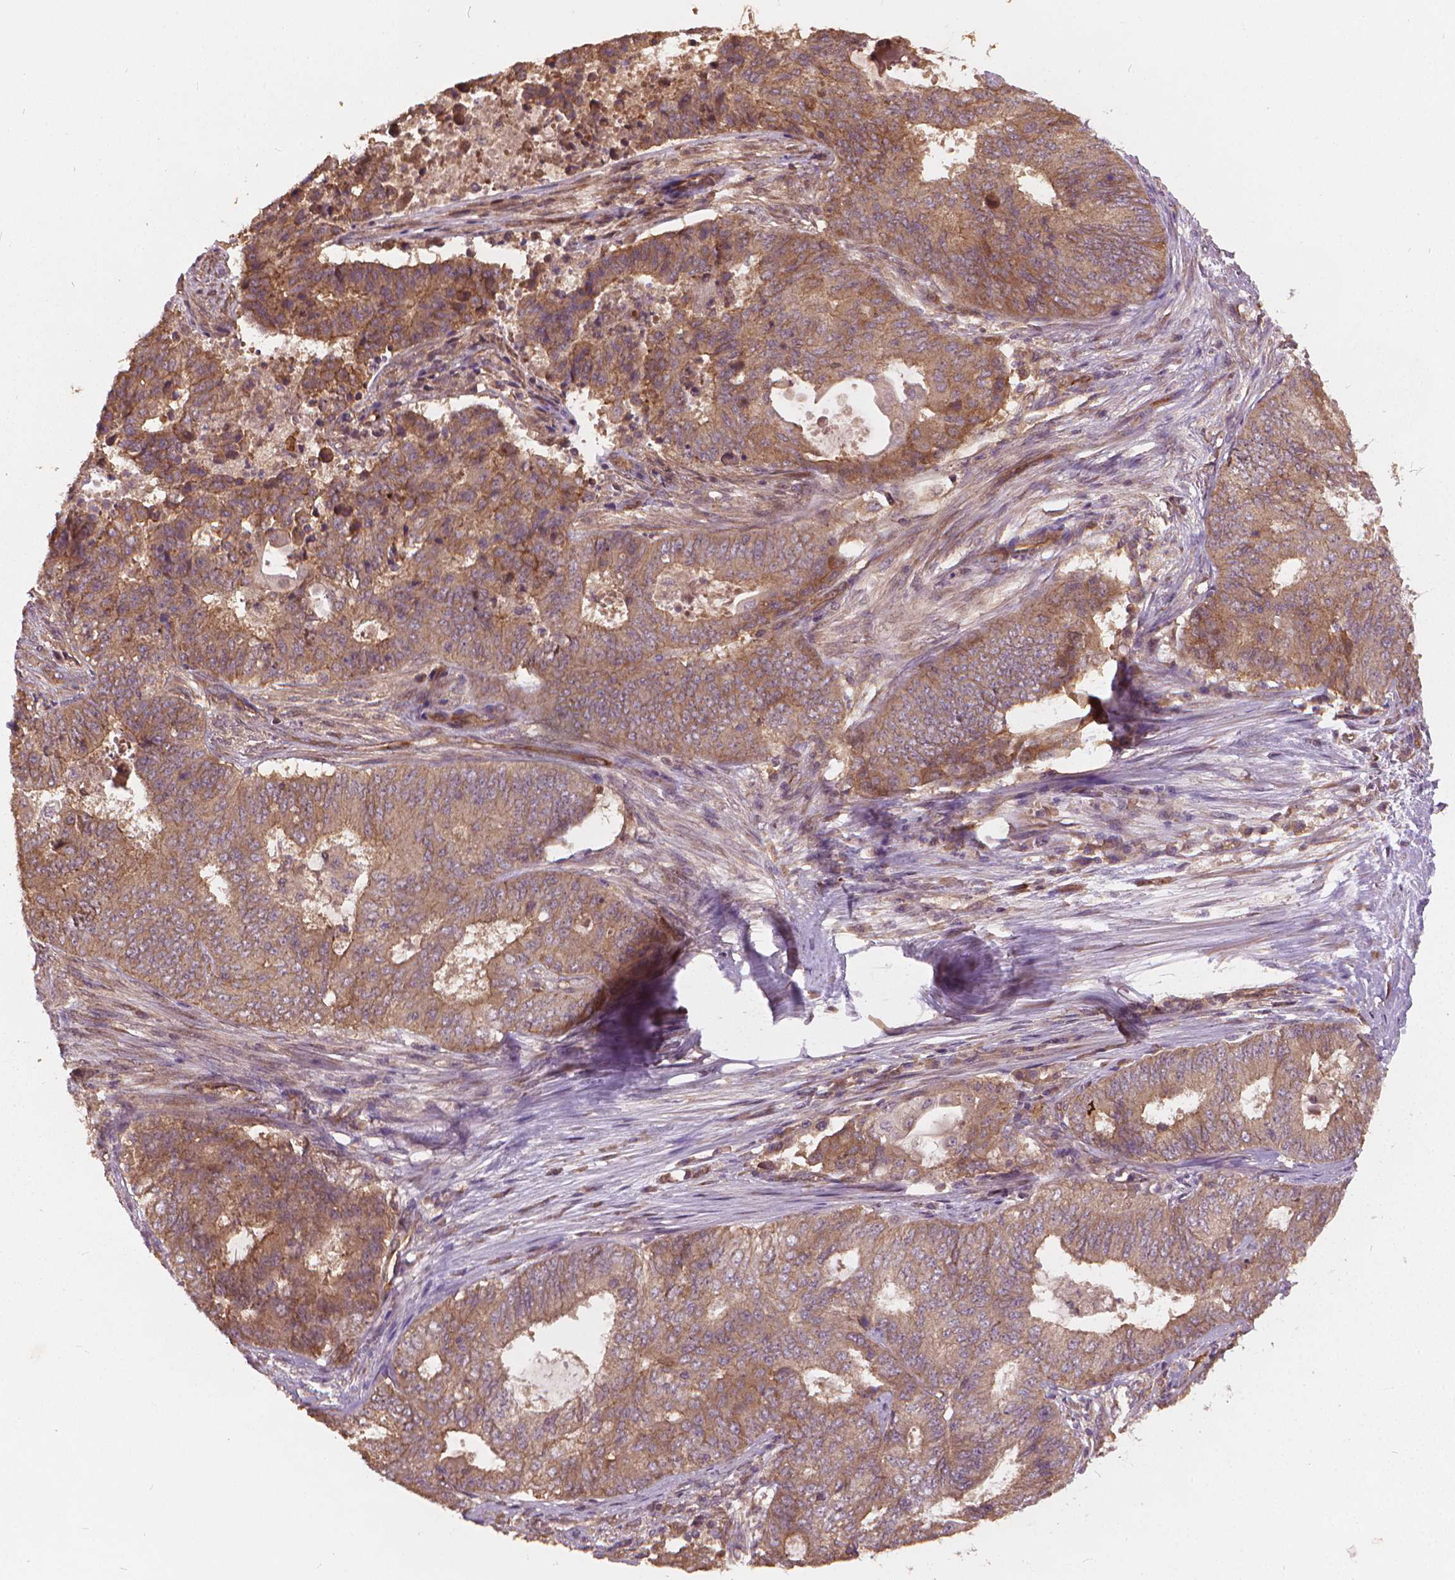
{"staining": {"intensity": "moderate", "quantity": ">75%", "location": "cytoplasmic/membranous"}, "tissue": "endometrial cancer", "cell_type": "Tumor cells", "image_type": "cancer", "snomed": [{"axis": "morphology", "description": "Adenocarcinoma, NOS"}, {"axis": "topography", "description": "Endometrium"}], "caption": "The photomicrograph exhibits immunohistochemical staining of endometrial adenocarcinoma. There is moderate cytoplasmic/membranous staining is identified in about >75% of tumor cells.", "gene": "UBXN2A", "patient": {"sex": "female", "age": 62}}